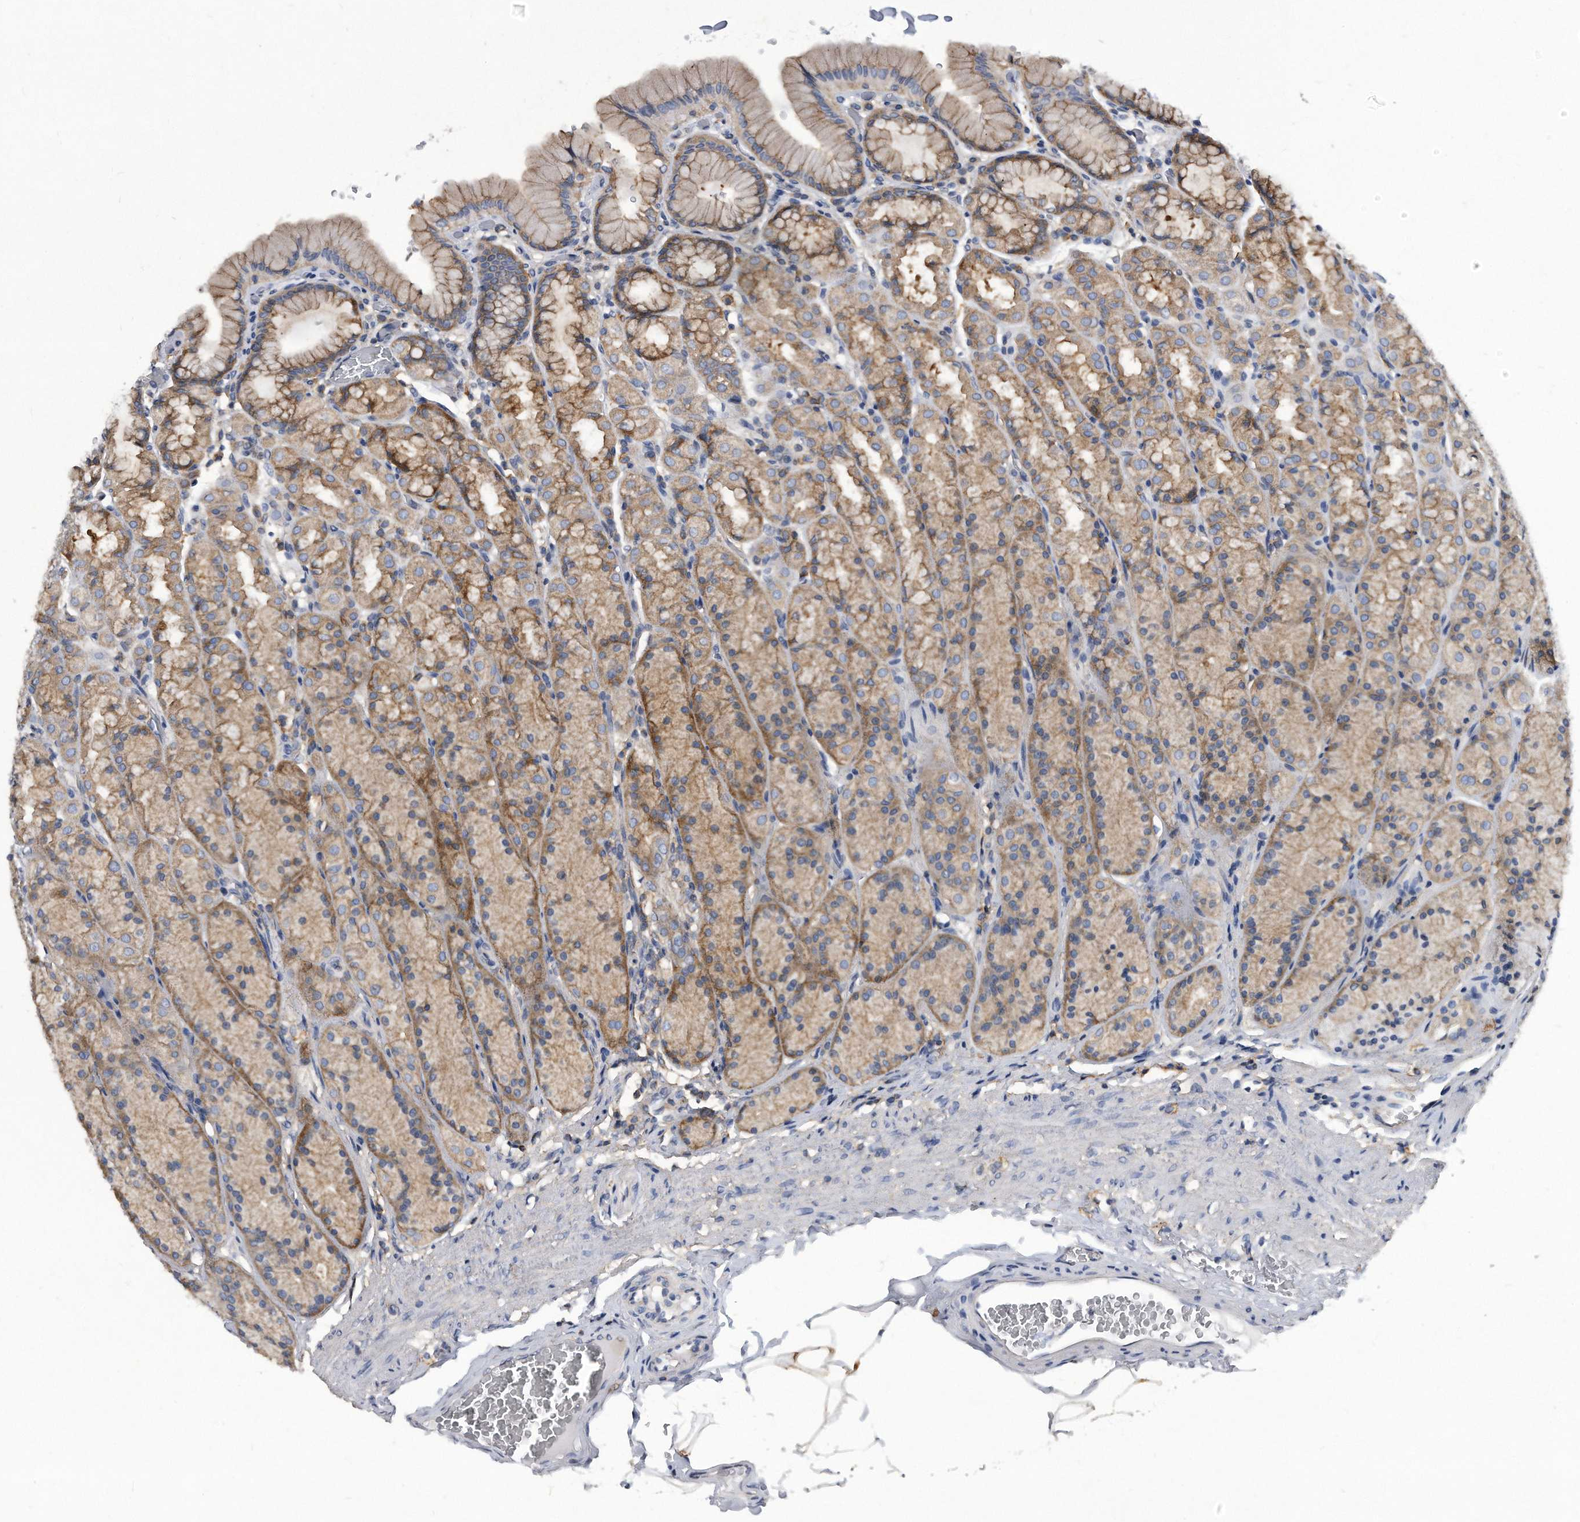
{"staining": {"intensity": "moderate", "quantity": ">75%", "location": "cytoplasmic/membranous"}, "tissue": "stomach", "cell_type": "Glandular cells", "image_type": "normal", "snomed": [{"axis": "morphology", "description": "Normal tissue, NOS"}, {"axis": "topography", "description": "Stomach"}], "caption": "Immunohistochemical staining of benign stomach demonstrates moderate cytoplasmic/membranous protein expression in about >75% of glandular cells.", "gene": "ATG5", "patient": {"sex": "male", "age": 42}}